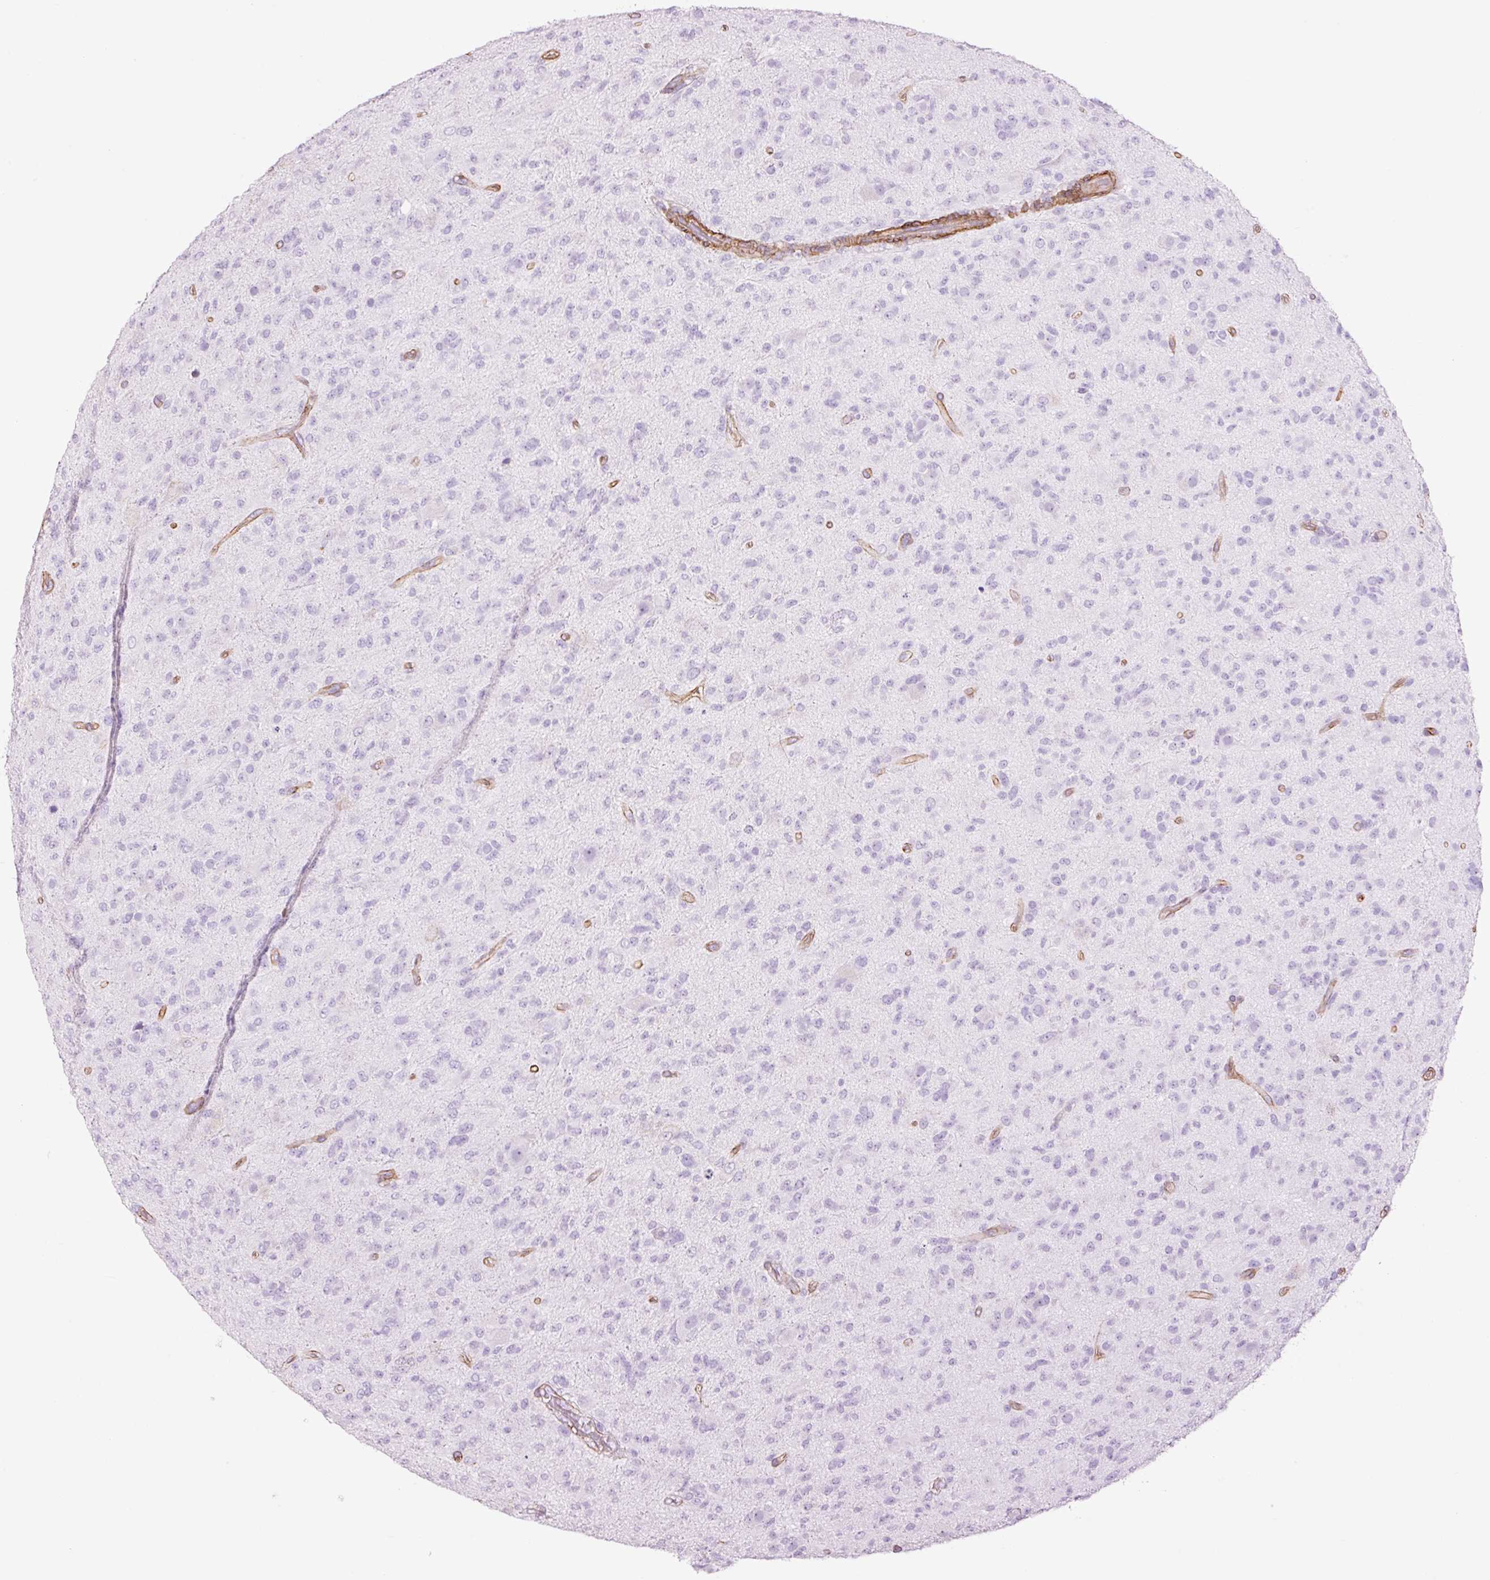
{"staining": {"intensity": "negative", "quantity": "none", "location": "none"}, "tissue": "glioma", "cell_type": "Tumor cells", "image_type": "cancer", "snomed": [{"axis": "morphology", "description": "Glioma, malignant, Low grade"}, {"axis": "topography", "description": "Brain"}], "caption": "Malignant glioma (low-grade) stained for a protein using IHC demonstrates no positivity tumor cells.", "gene": "CAV1", "patient": {"sex": "male", "age": 65}}